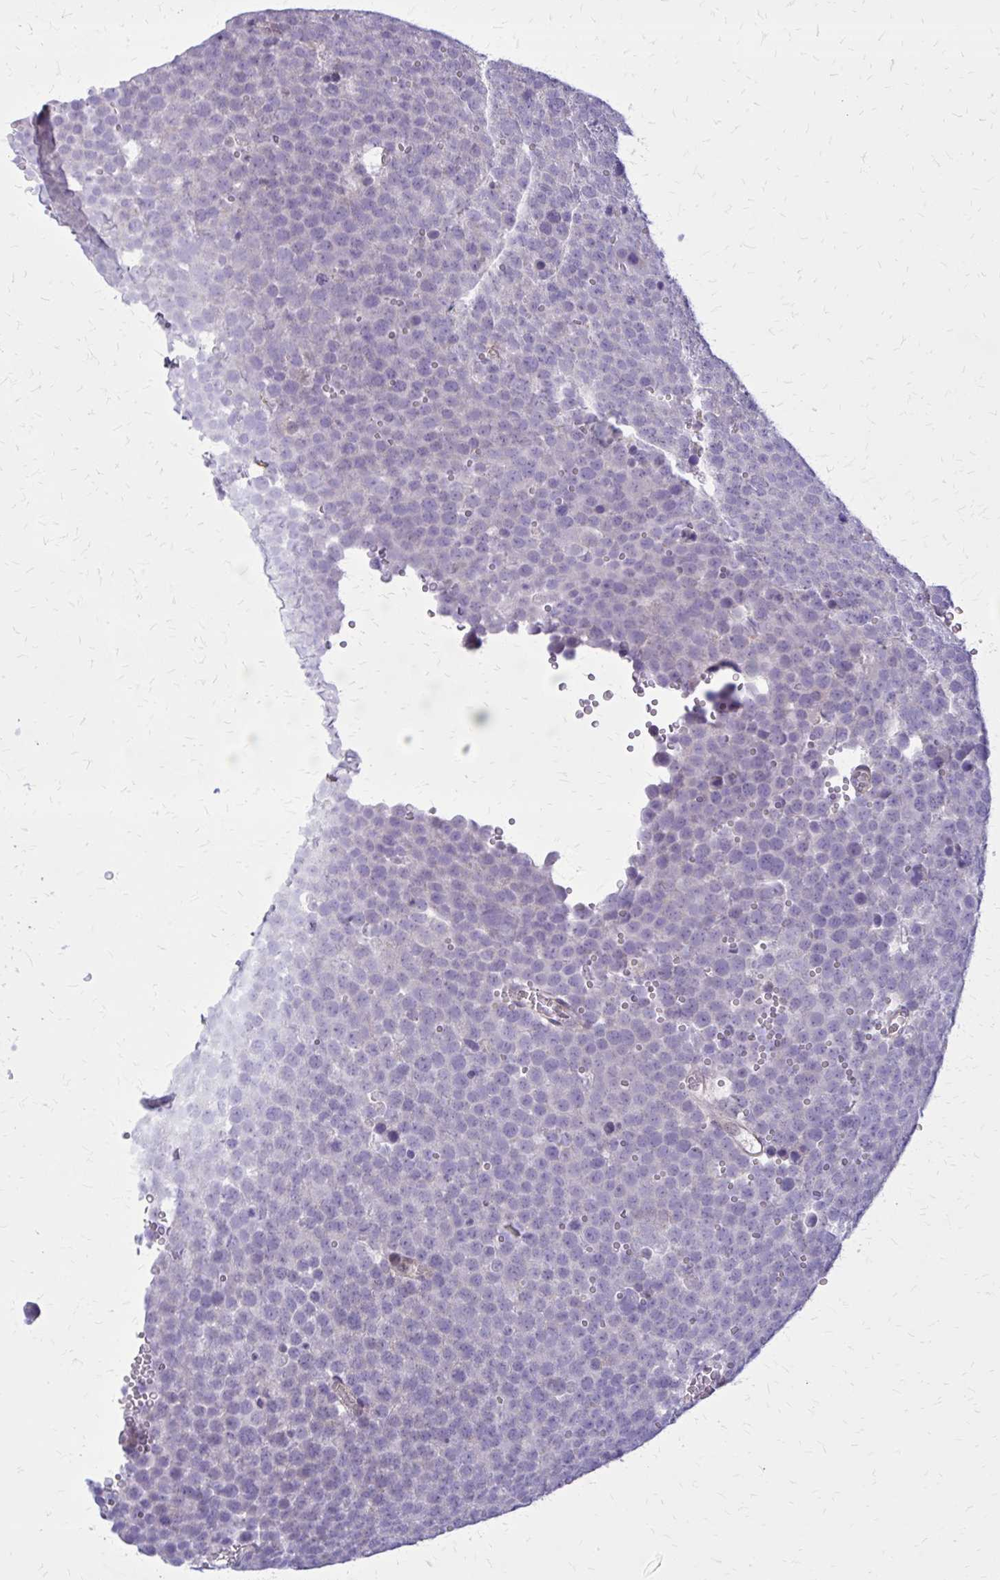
{"staining": {"intensity": "negative", "quantity": "none", "location": "none"}, "tissue": "testis cancer", "cell_type": "Tumor cells", "image_type": "cancer", "snomed": [{"axis": "morphology", "description": "Seminoma, NOS"}, {"axis": "topography", "description": "Testis"}], "caption": "High magnification brightfield microscopy of testis seminoma stained with DAB (brown) and counterstained with hematoxylin (blue): tumor cells show no significant staining. The staining was performed using DAB (3,3'-diaminobenzidine) to visualize the protein expression in brown, while the nuclei were stained in blue with hematoxylin (Magnification: 20x).", "gene": "DBI", "patient": {"sex": "male", "age": 71}}